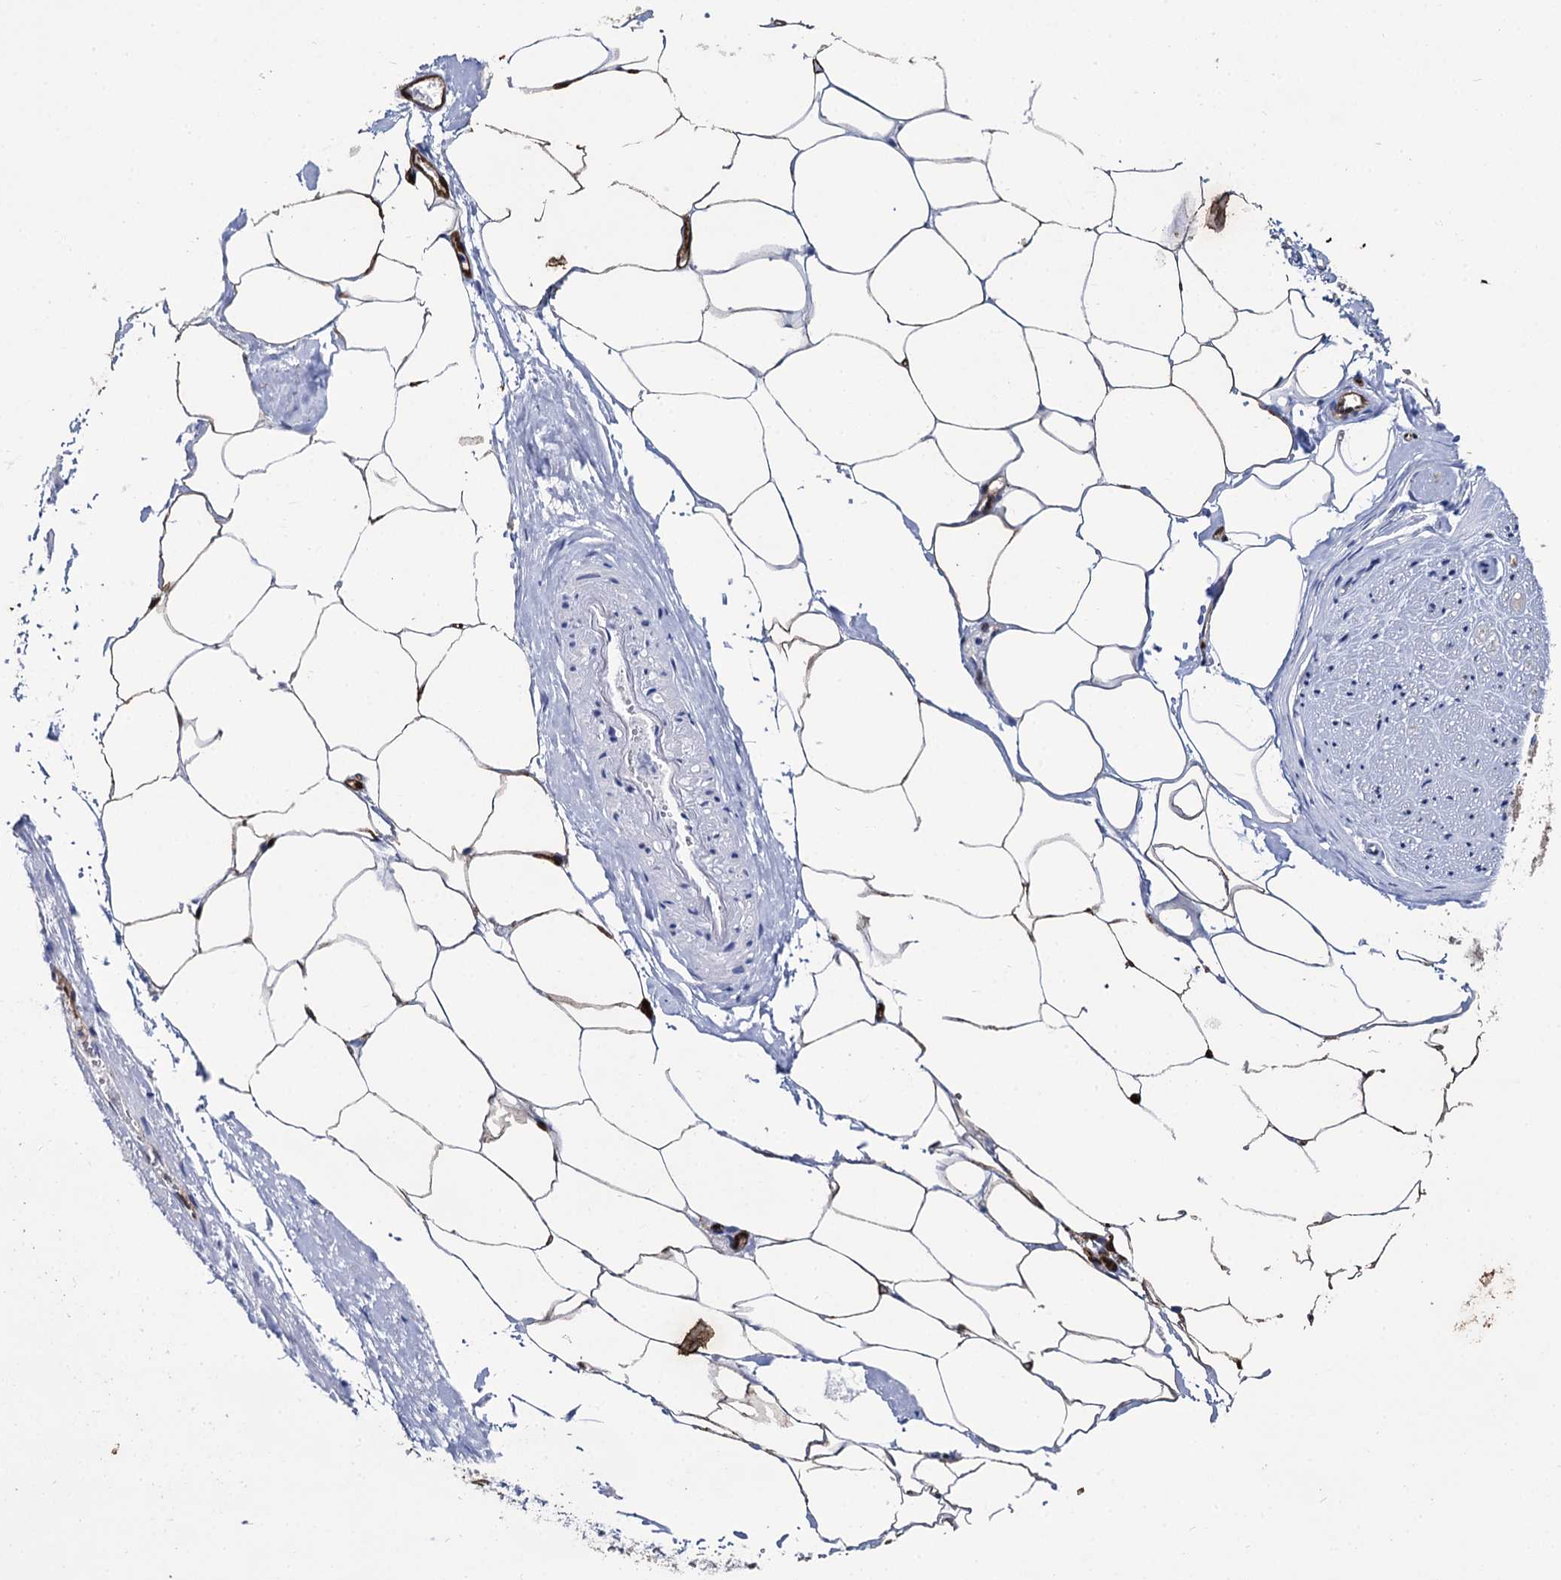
{"staining": {"intensity": "strong", "quantity": ">75%", "location": "cytoplasmic/membranous,nuclear"}, "tissue": "adipose tissue", "cell_type": "Adipocytes", "image_type": "normal", "snomed": [{"axis": "morphology", "description": "Normal tissue, NOS"}, {"axis": "morphology", "description": "Adenocarcinoma, Low grade"}, {"axis": "topography", "description": "Prostate"}, {"axis": "topography", "description": "Peripheral nerve tissue"}], "caption": "IHC image of benign adipose tissue stained for a protein (brown), which demonstrates high levels of strong cytoplasmic/membranous,nuclear positivity in approximately >75% of adipocytes.", "gene": "FABP5", "patient": {"sex": "male", "age": 63}}